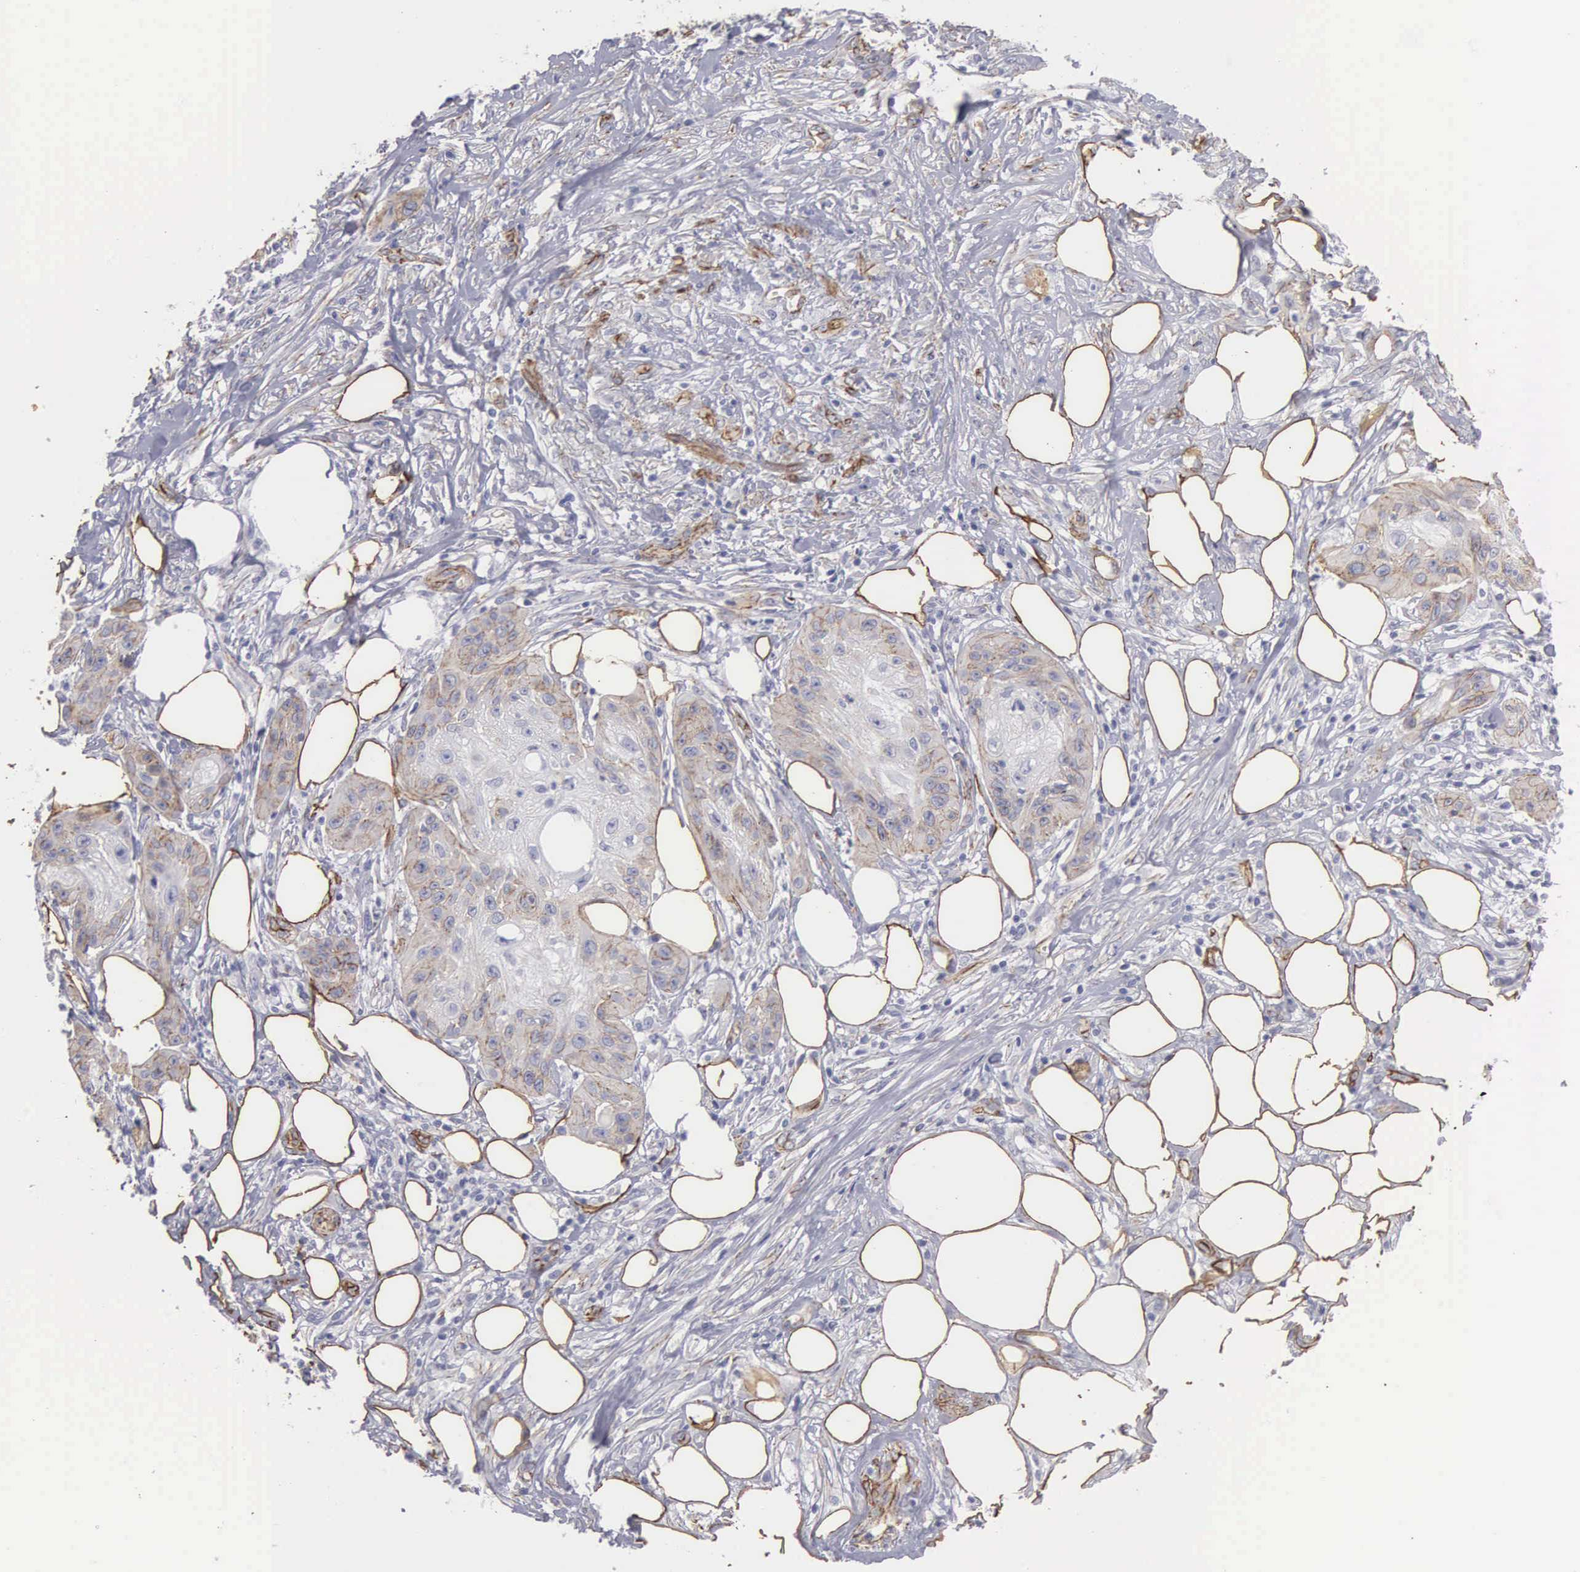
{"staining": {"intensity": "weak", "quantity": "<25%", "location": "cytoplasmic/membranous"}, "tissue": "skin cancer", "cell_type": "Tumor cells", "image_type": "cancer", "snomed": [{"axis": "morphology", "description": "Squamous cell carcinoma, NOS"}, {"axis": "topography", "description": "Skin"}], "caption": "Protein analysis of skin cancer (squamous cell carcinoma) shows no significant expression in tumor cells.", "gene": "MAGEB10", "patient": {"sex": "female", "age": 88}}